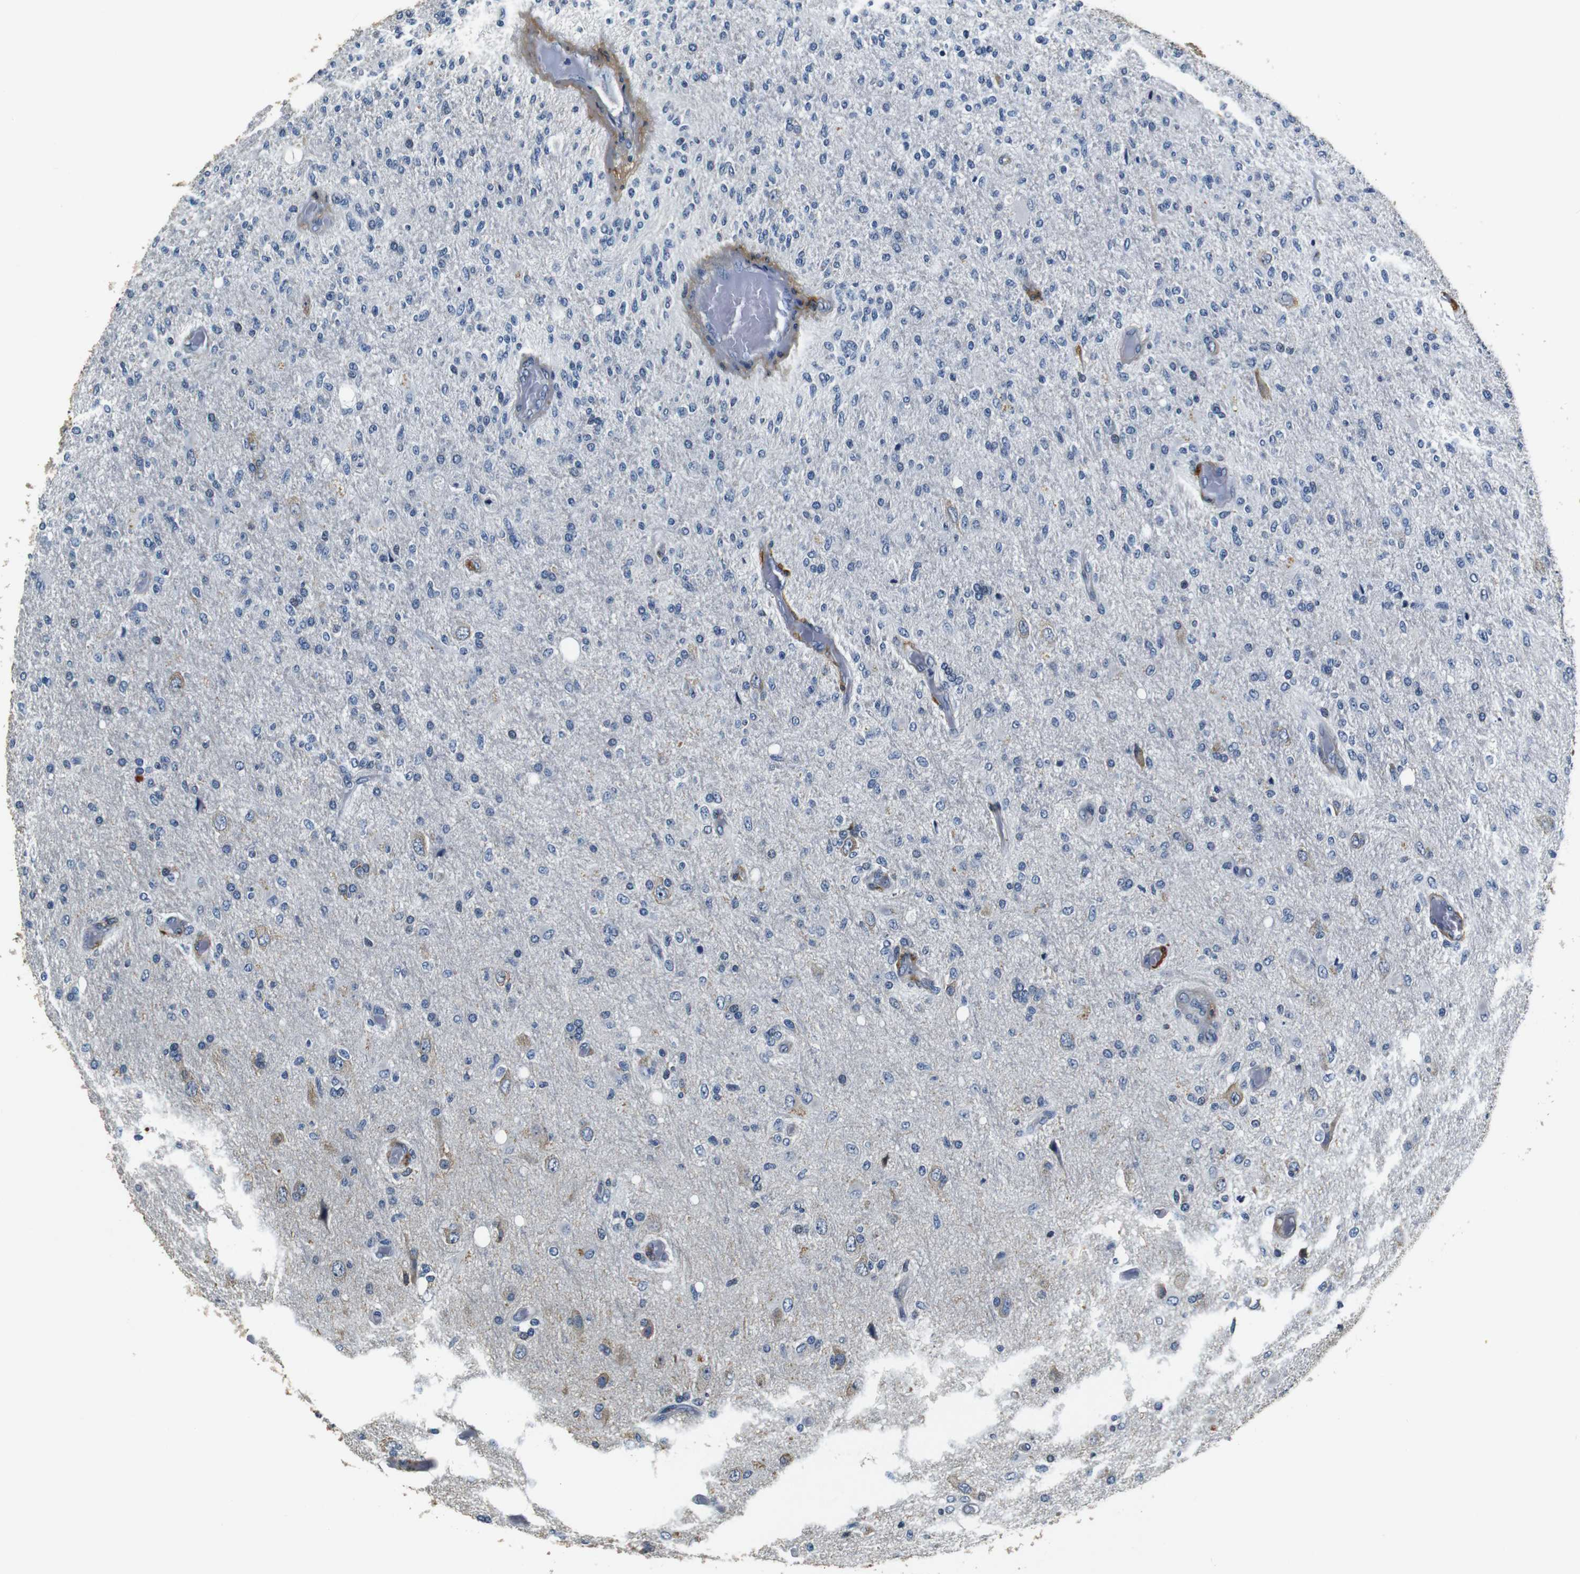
{"staining": {"intensity": "negative", "quantity": "none", "location": "none"}, "tissue": "glioma", "cell_type": "Tumor cells", "image_type": "cancer", "snomed": [{"axis": "morphology", "description": "Normal tissue, NOS"}, {"axis": "morphology", "description": "Glioma, malignant, High grade"}, {"axis": "topography", "description": "Cerebral cortex"}], "caption": "There is no significant positivity in tumor cells of glioma.", "gene": "COL1A1", "patient": {"sex": "male", "age": 77}}